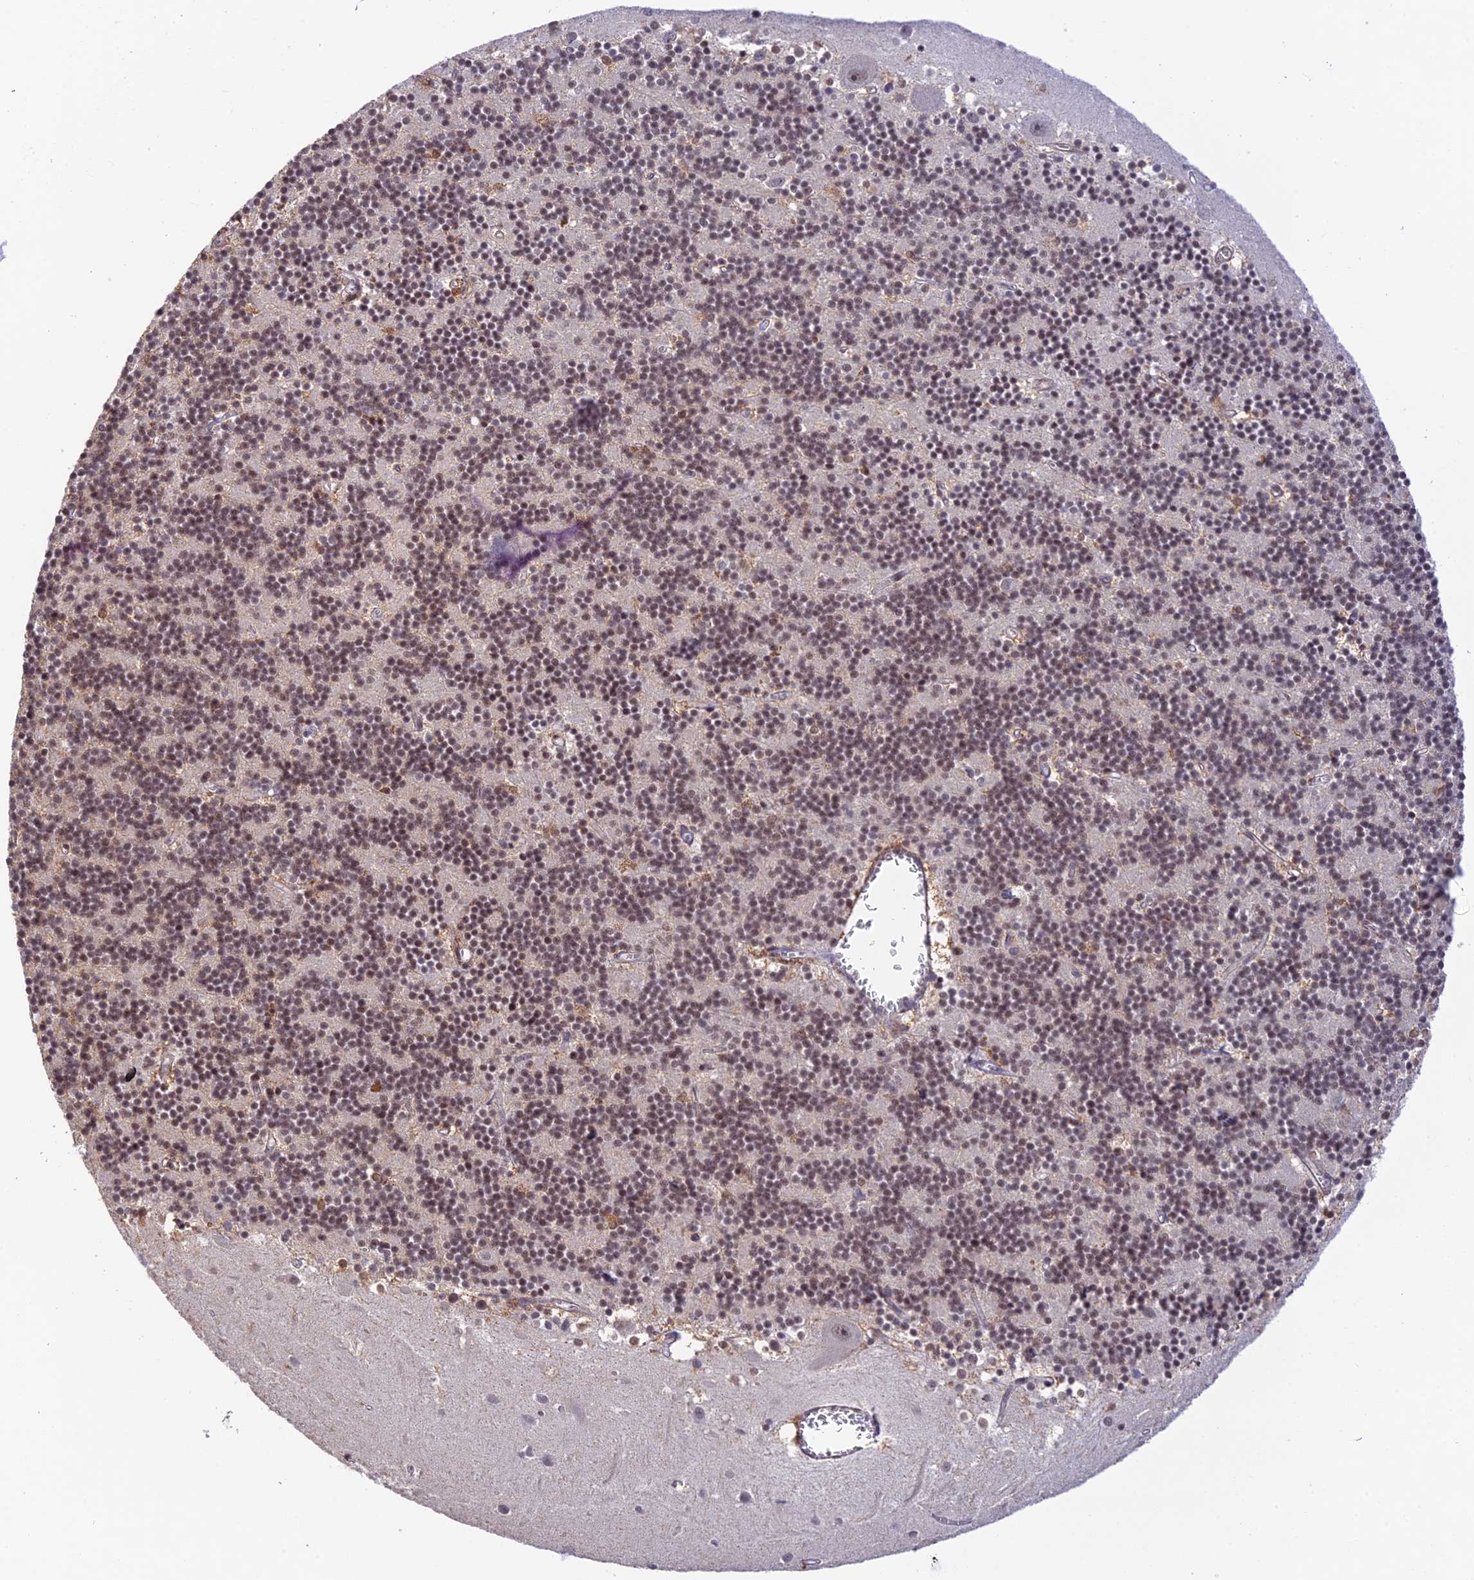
{"staining": {"intensity": "moderate", "quantity": "25%-75%", "location": "nuclear"}, "tissue": "cerebellum", "cell_type": "Cells in granular layer", "image_type": "normal", "snomed": [{"axis": "morphology", "description": "Normal tissue, NOS"}, {"axis": "topography", "description": "Cerebellum"}], "caption": "Cells in granular layer show medium levels of moderate nuclear staining in approximately 25%-75% of cells in normal human cerebellum.", "gene": "THAP11", "patient": {"sex": "male", "age": 54}}